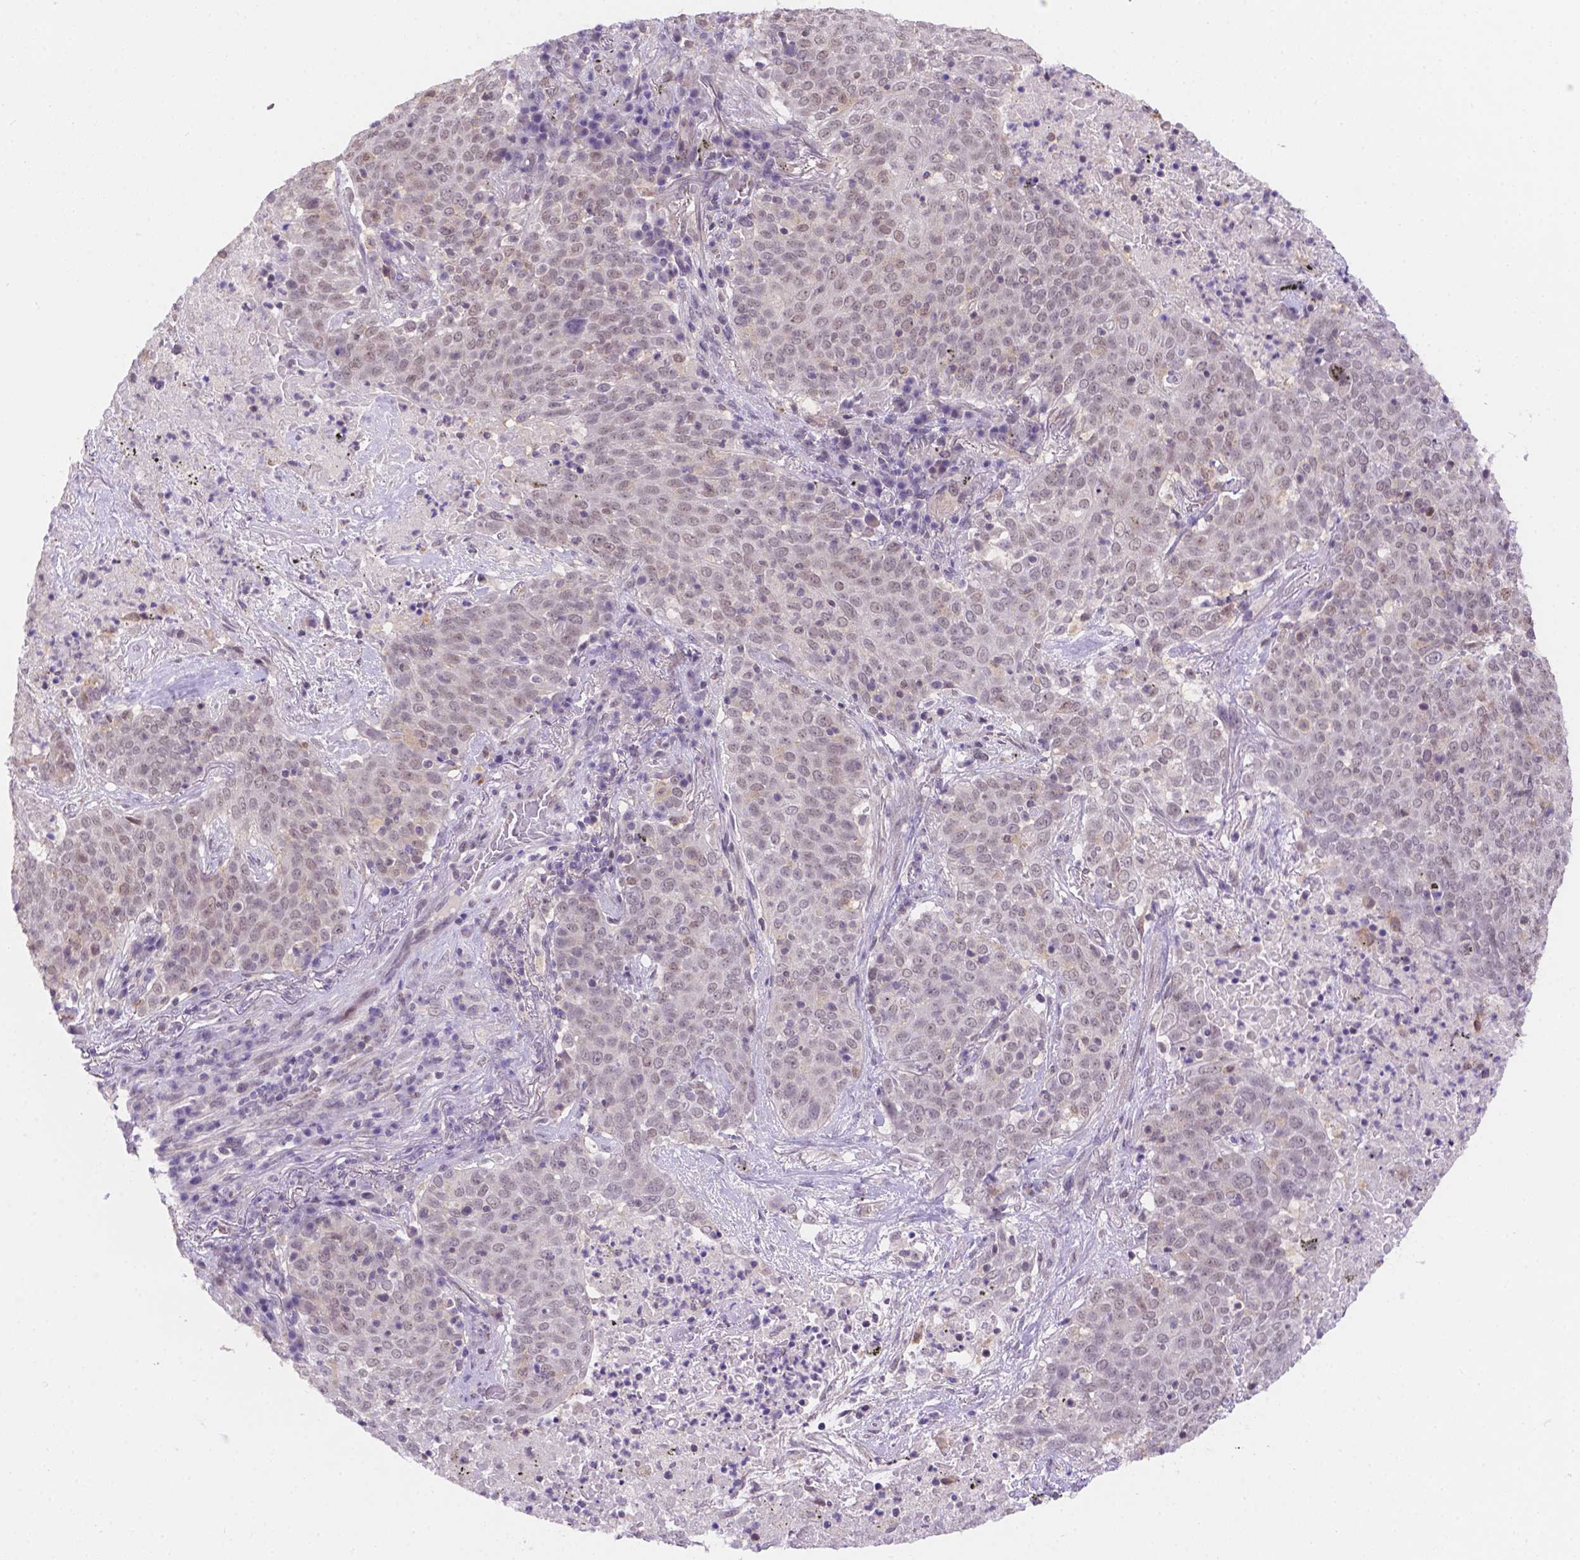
{"staining": {"intensity": "weak", "quantity": "<25%", "location": "cytoplasmic/membranous"}, "tissue": "lung cancer", "cell_type": "Tumor cells", "image_type": "cancer", "snomed": [{"axis": "morphology", "description": "Squamous cell carcinoma, NOS"}, {"axis": "topography", "description": "Lung"}], "caption": "A high-resolution image shows immunohistochemistry staining of lung cancer (squamous cell carcinoma), which displays no significant staining in tumor cells.", "gene": "NXPE2", "patient": {"sex": "male", "age": 82}}